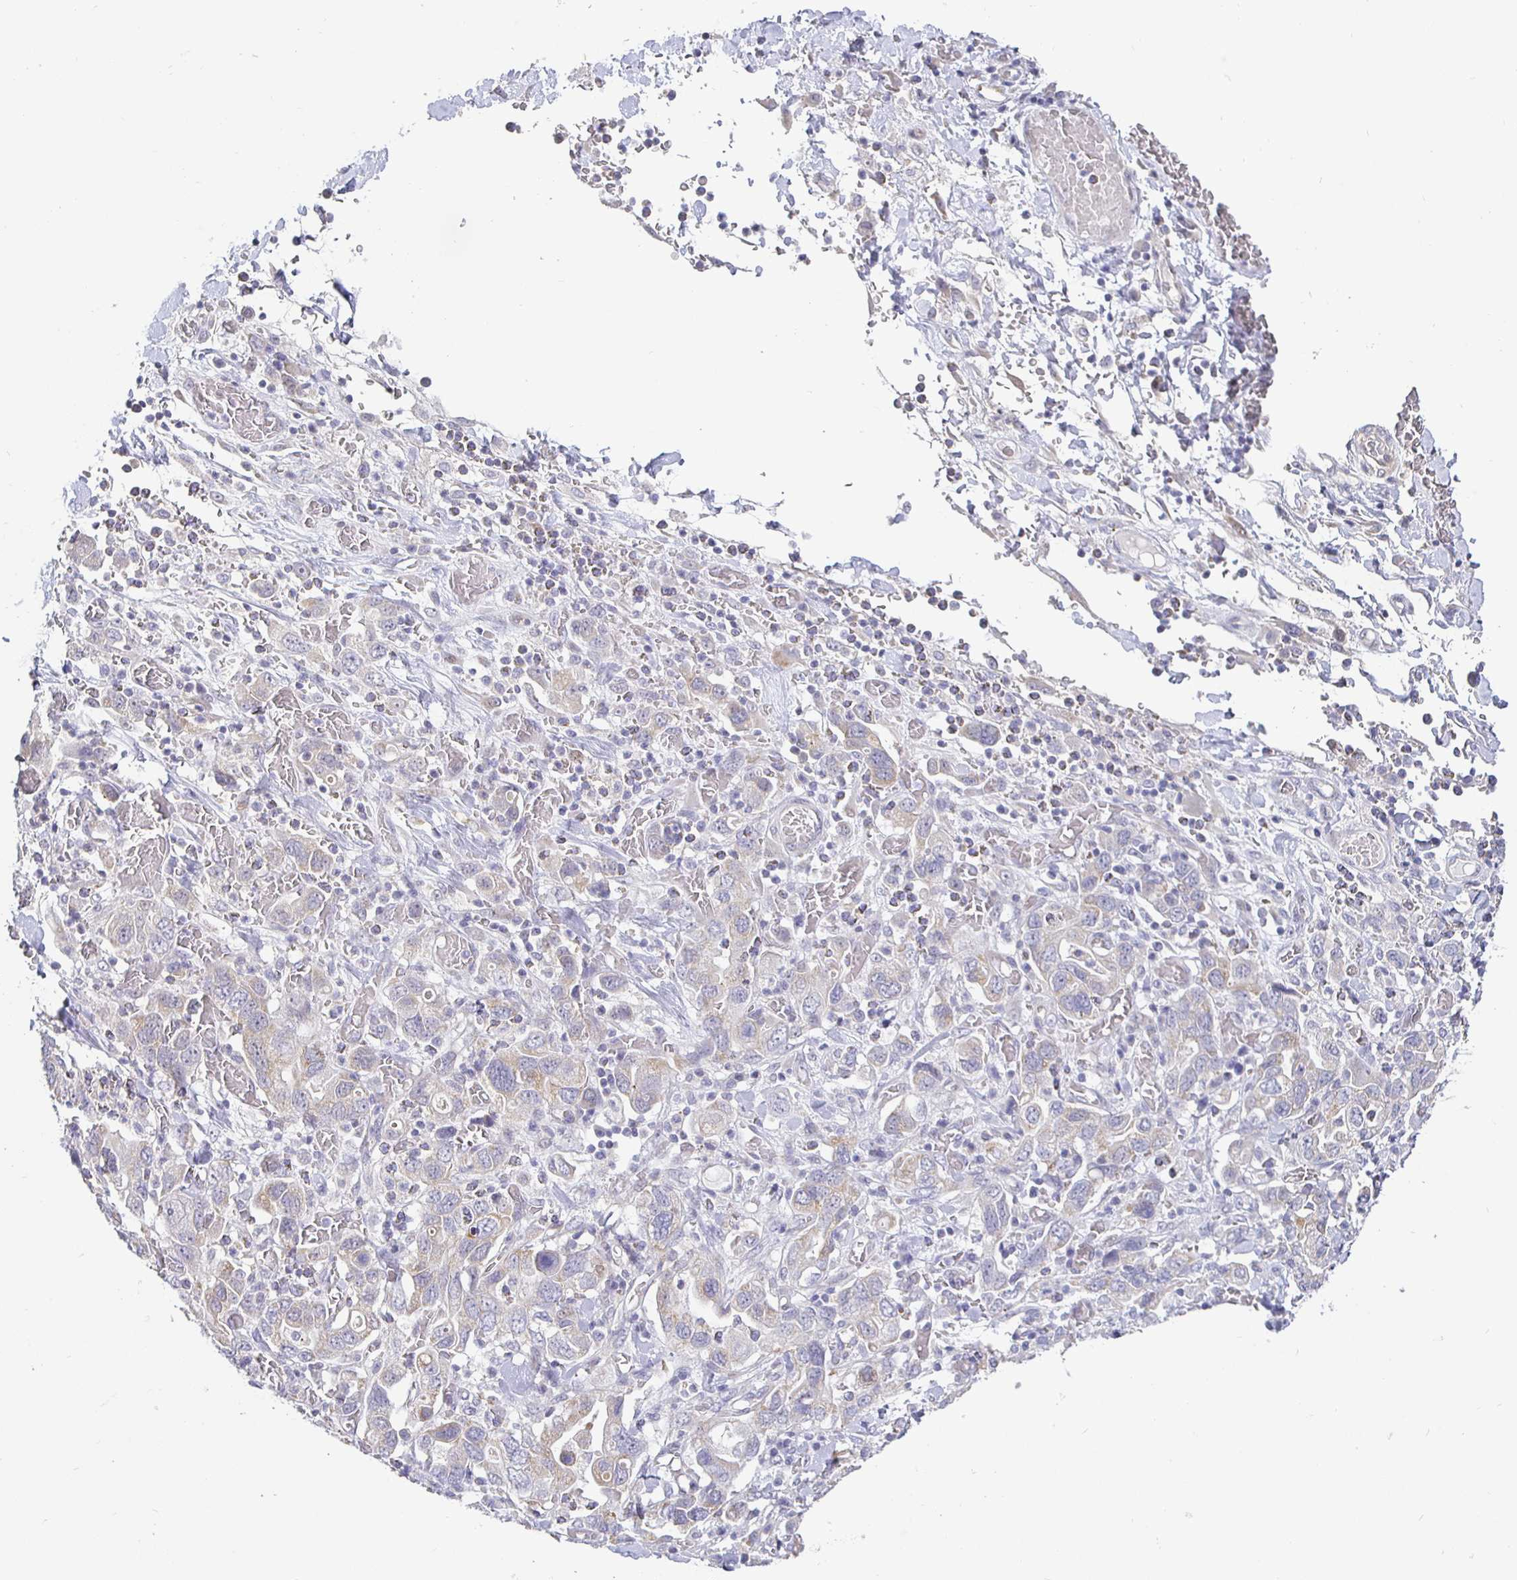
{"staining": {"intensity": "weak", "quantity": "<25%", "location": "cytoplasmic/membranous"}, "tissue": "stomach cancer", "cell_type": "Tumor cells", "image_type": "cancer", "snomed": [{"axis": "morphology", "description": "Adenocarcinoma, NOS"}, {"axis": "topography", "description": "Stomach, upper"}, {"axis": "topography", "description": "Stomach"}], "caption": "DAB (3,3'-diaminobenzidine) immunohistochemical staining of human stomach cancer (adenocarcinoma) reveals no significant expression in tumor cells.", "gene": "CIT", "patient": {"sex": "male", "age": 62}}